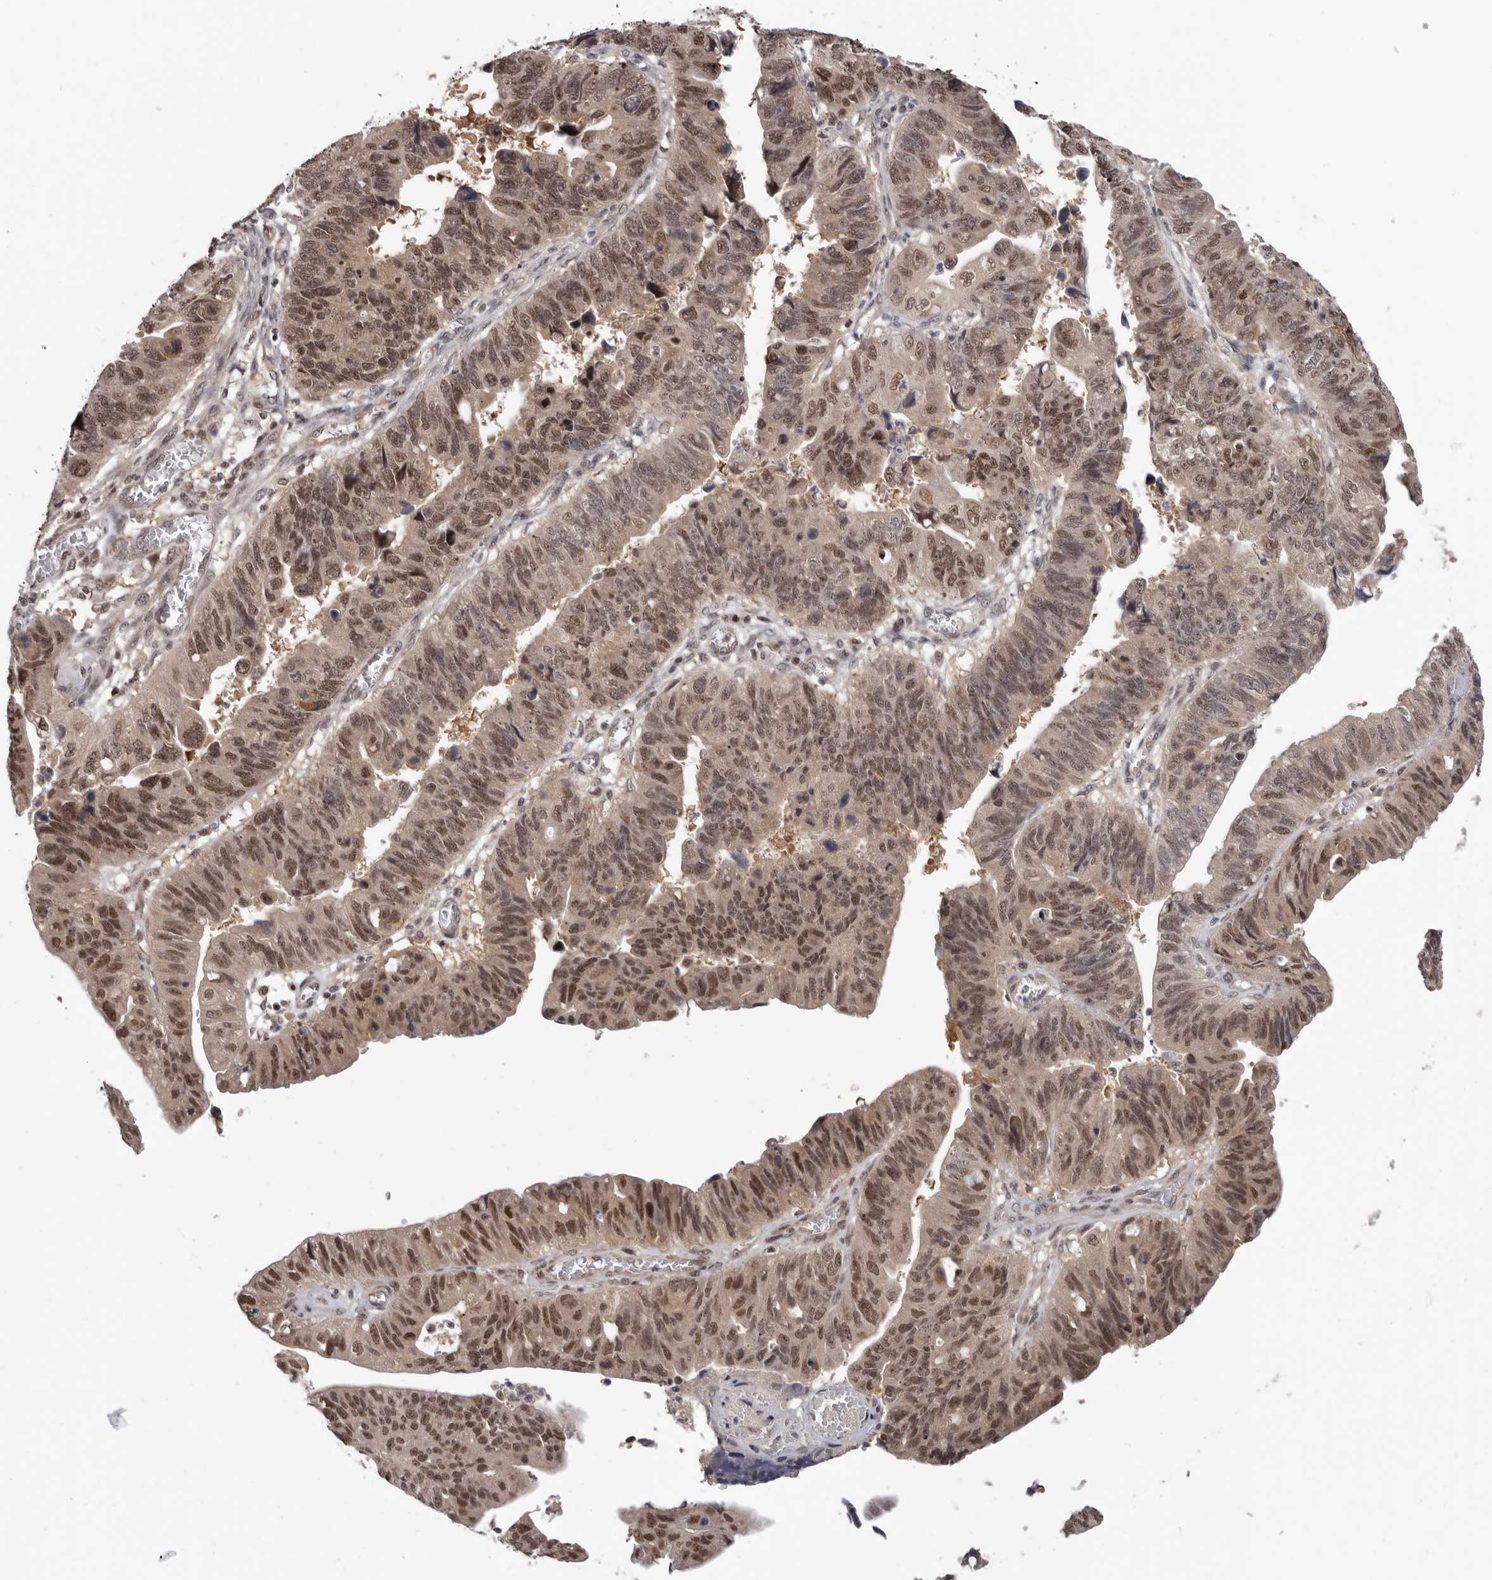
{"staining": {"intensity": "moderate", "quantity": ">75%", "location": "nuclear"}, "tissue": "stomach cancer", "cell_type": "Tumor cells", "image_type": "cancer", "snomed": [{"axis": "morphology", "description": "Adenocarcinoma, NOS"}, {"axis": "topography", "description": "Stomach"}], "caption": "Tumor cells exhibit moderate nuclear staining in approximately >75% of cells in stomach adenocarcinoma. (brown staining indicates protein expression, while blue staining denotes nuclei).", "gene": "TBX5", "patient": {"sex": "male", "age": 59}}